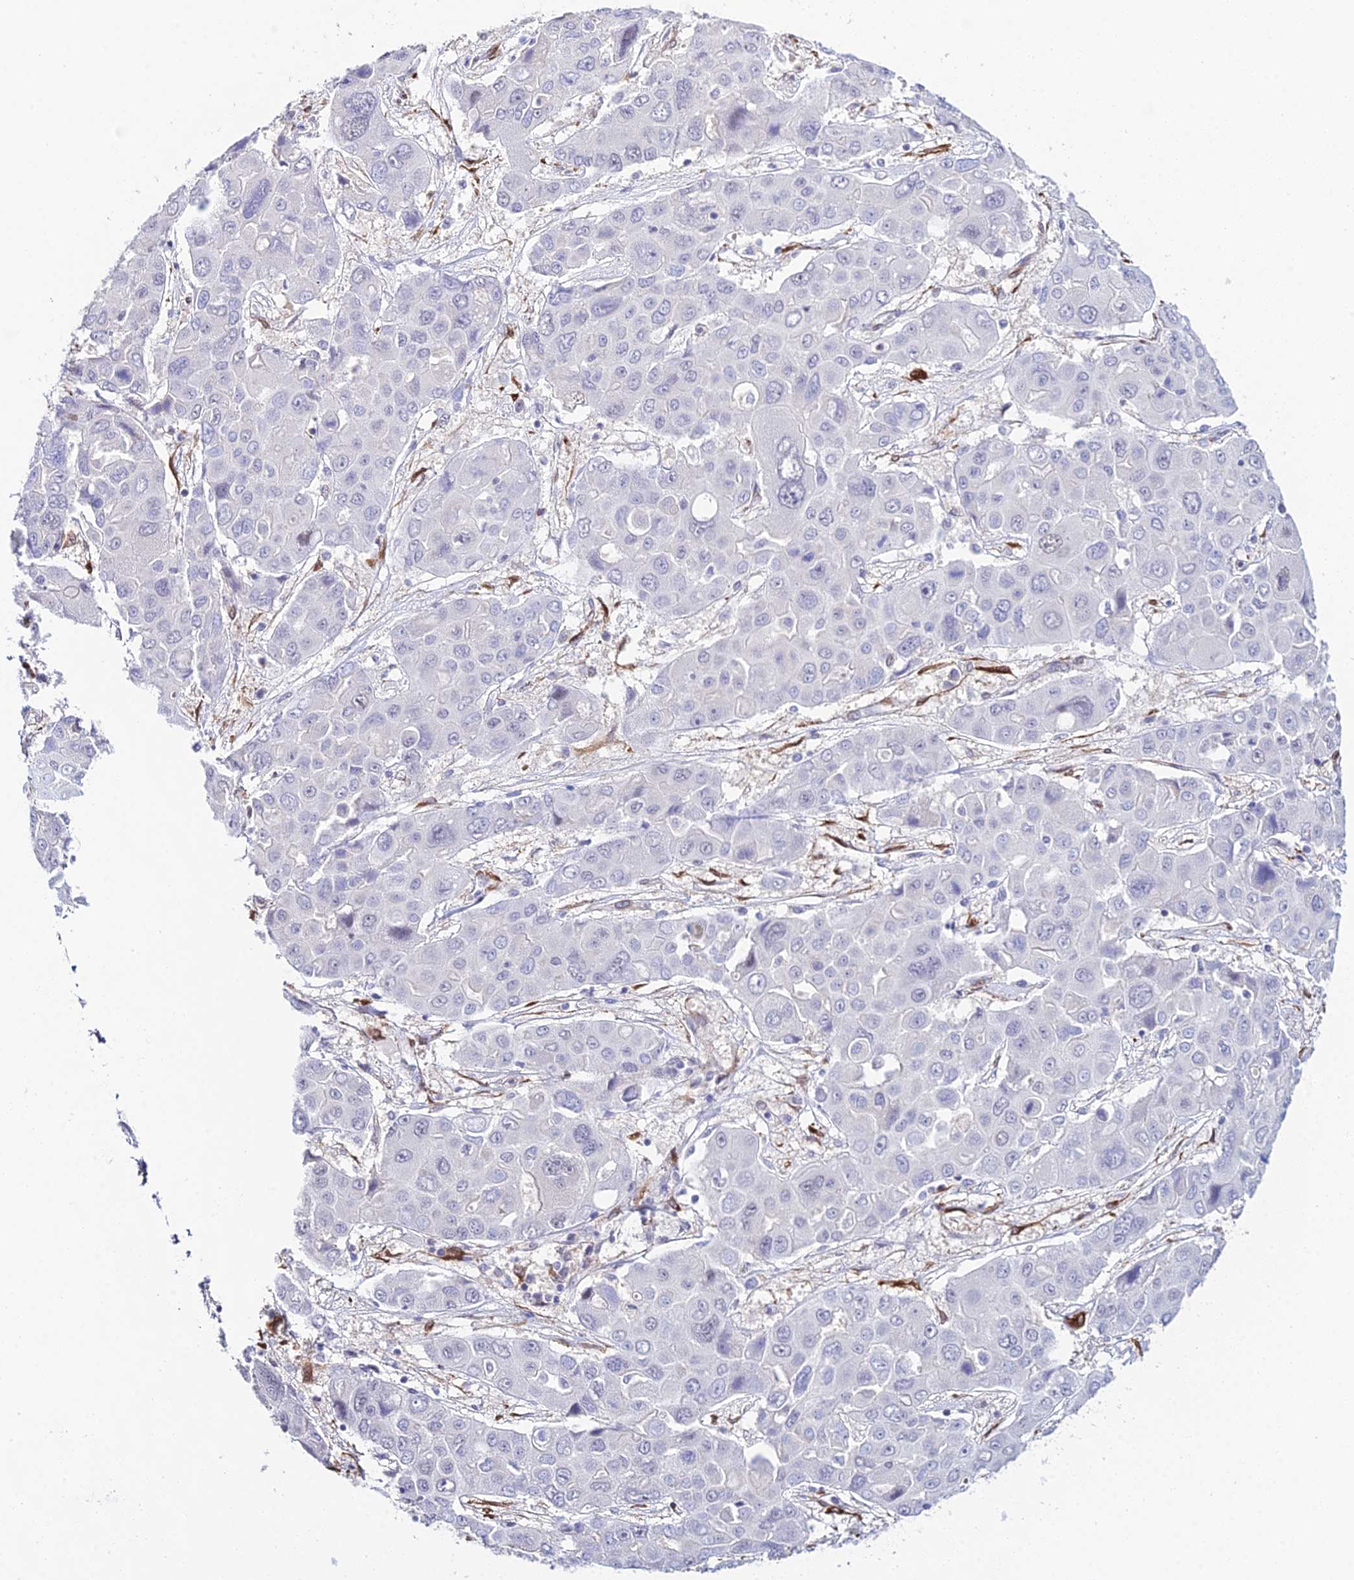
{"staining": {"intensity": "negative", "quantity": "none", "location": "none"}, "tissue": "liver cancer", "cell_type": "Tumor cells", "image_type": "cancer", "snomed": [{"axis": "morphology", "description": "Cholangiocarcinoma"}, {"axis": "topography", "description": "Liver"}], "caption": "Liver cholangiocarcinoma was stained to show a protein in brown. There is no significant positivity in tumor cells.", "gene": "MXRA7", "patient": {"sex": "male", "age": 67}}